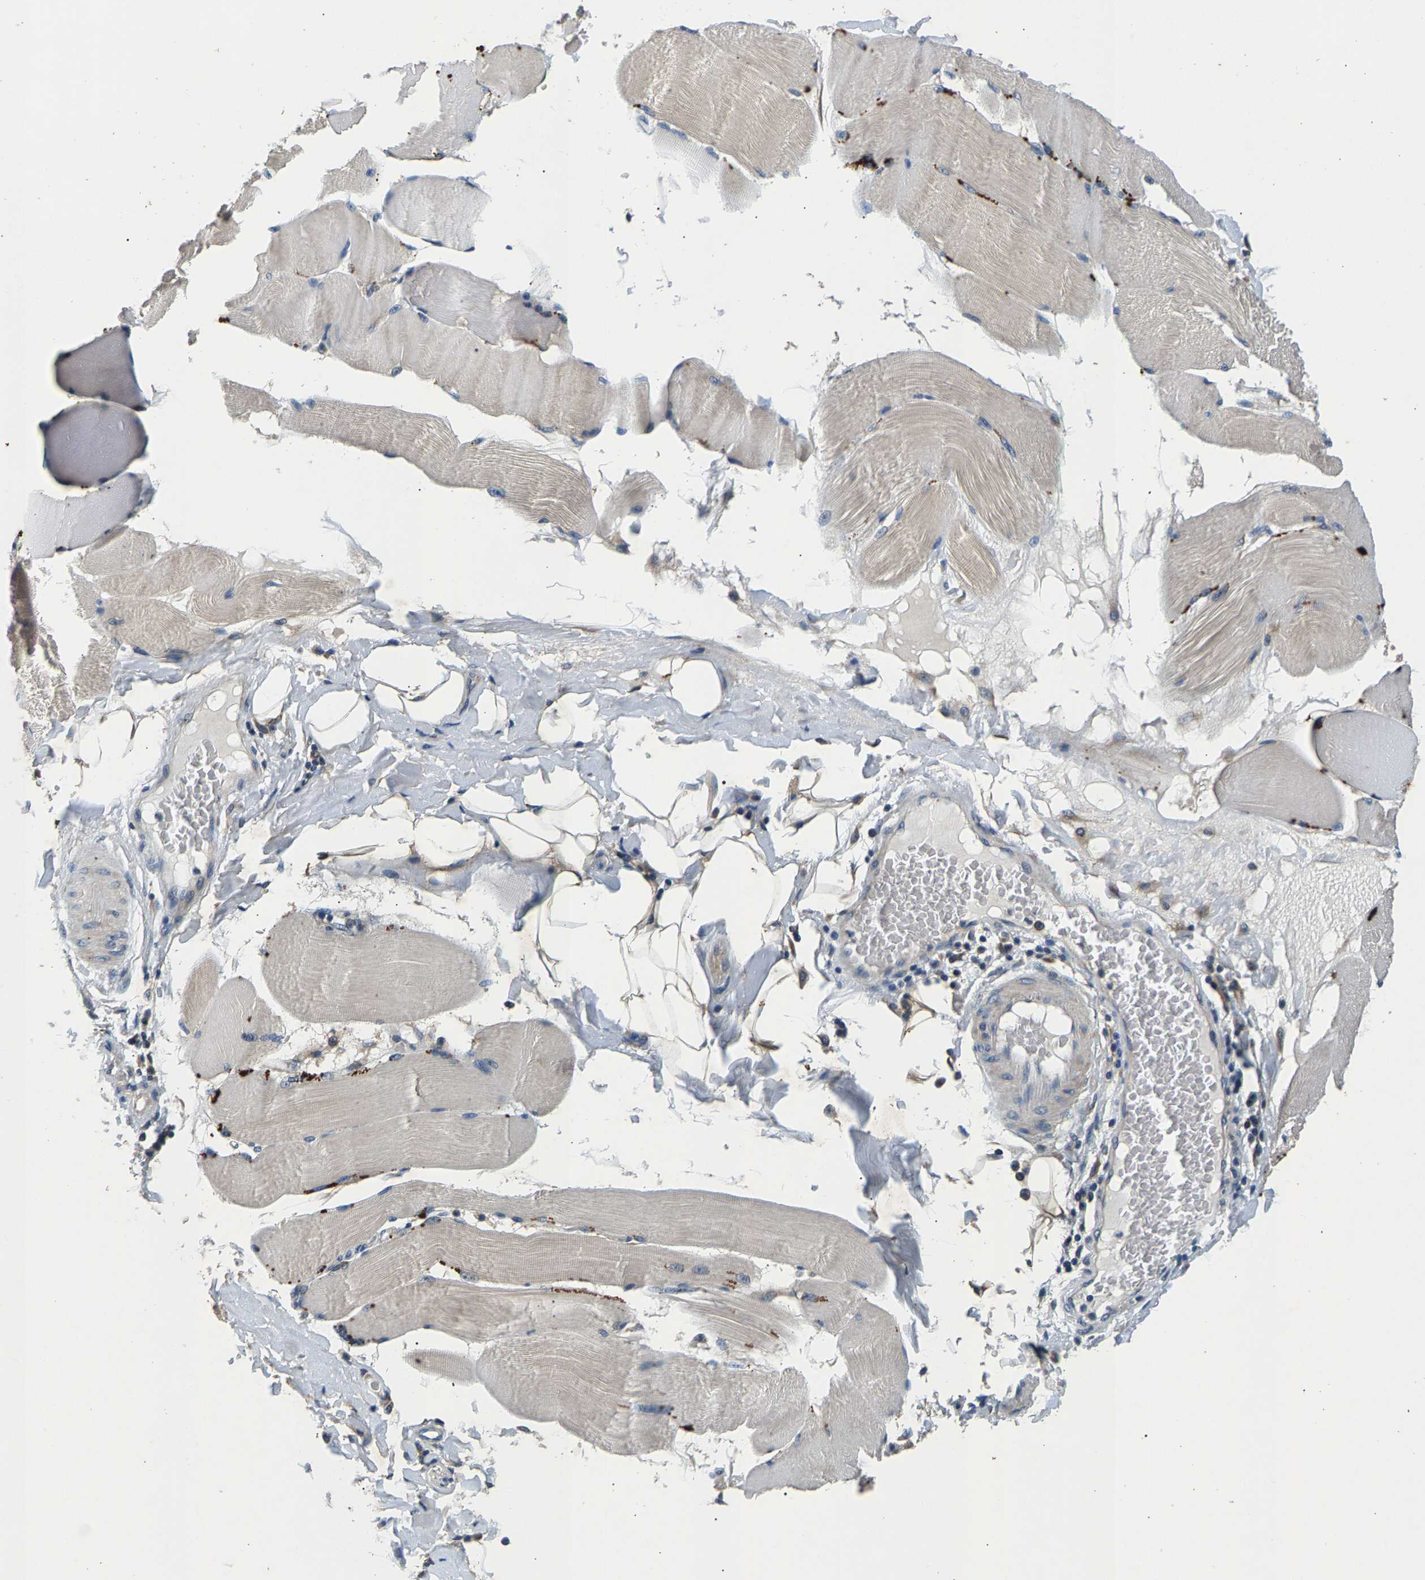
{"staining": {"intensity": "weak", "quantity": "25%-75%", "location": "cytoplasmic/membranous"}, "tissue": "skeletal muscle", "cell_type": "Myocytes", "image_type": "normal", "snomed": [{"axis": "morphology", "description": "Normal tissue, NOS"}, {"axis": "topography", "description": "Skin"}, {"axis": "topography", "description": "Skeletal muscle"}], "caption": "A histopathology image of human skeletal muscle stained for a protein displays weak cytoplasmic/membranous brown staining in myocytes. (Brightfield microscopy of DAB IHC at high magnification).", "gene": "NT5C", "patient": {"sex": "male", "age": 83}}